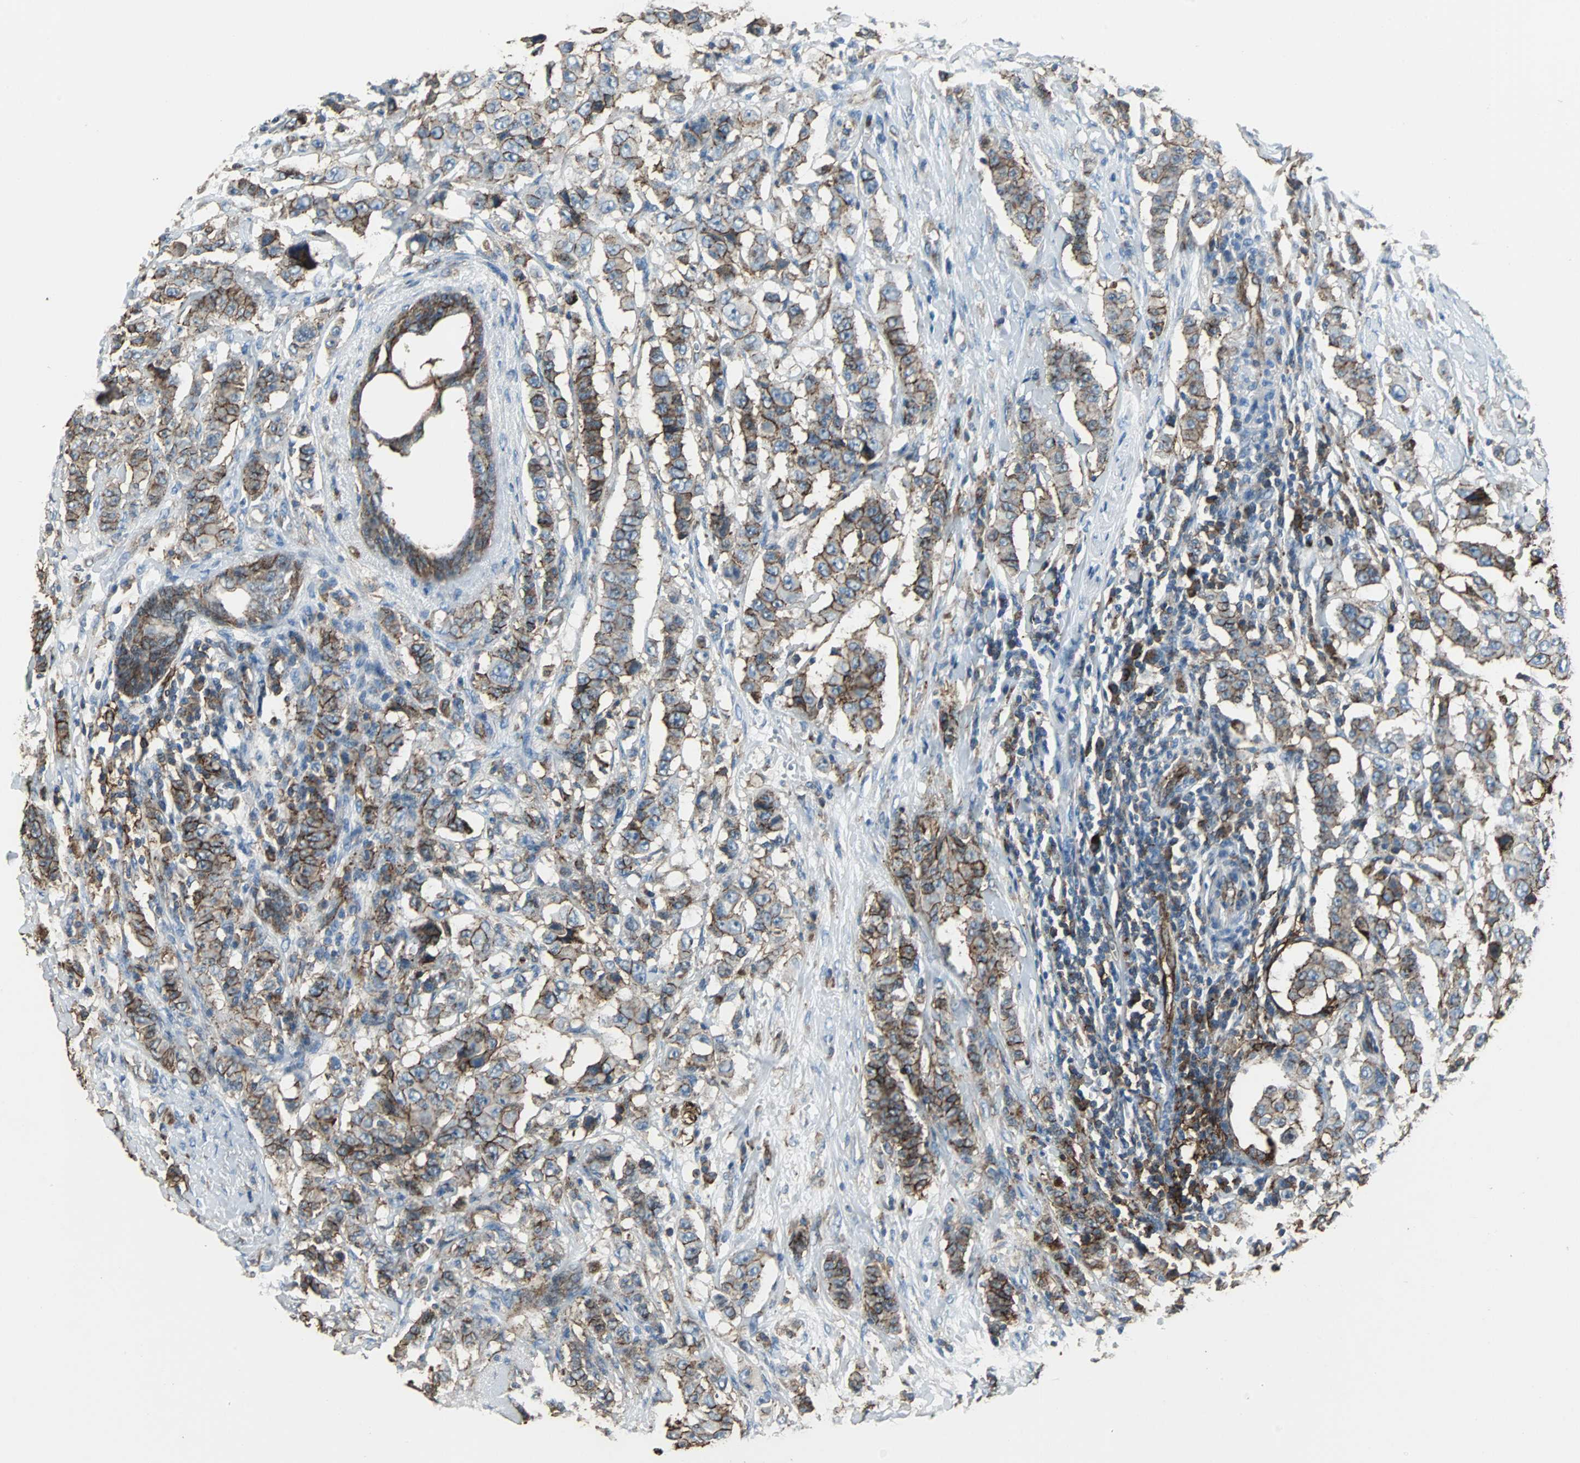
{"staining": {"intensity": "moderate", "quantity": ">75%", "location": "cytoplasmic/membranous"}, "tissue": "breast cancer", "cell_type": "Tumor cells", "image_type": "cancer", "snomed": [{"axis": "morphology", "description": "Duct carcinoma"}, {"axis": "topography", "description": "Breast"}], "caption": "Human breast cancer stained with a protein marker reveals moderate staining in tumor cells.", "gene": "F11R", "patient": {"sex": "female", "age": 40}}